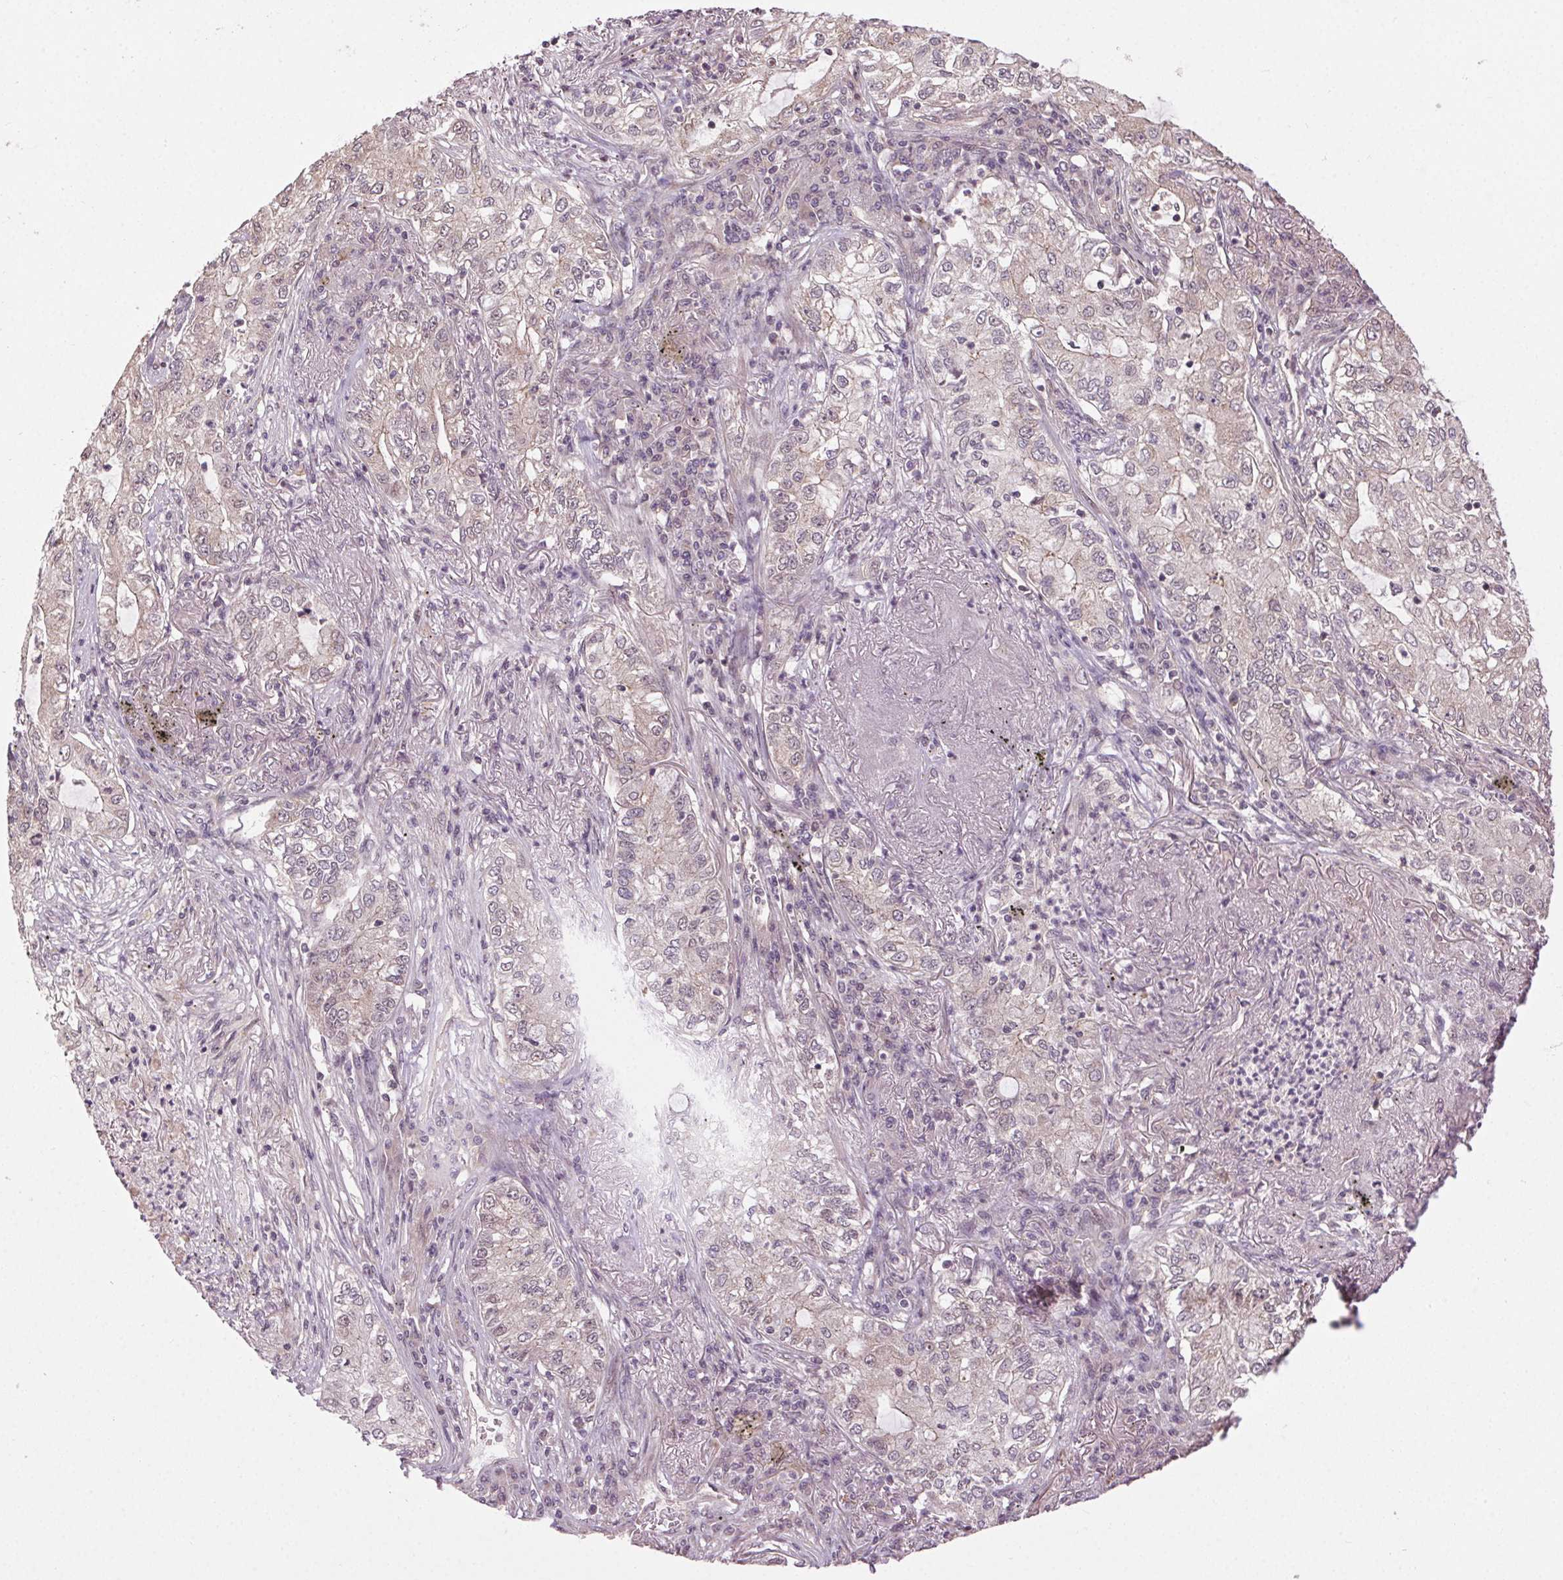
{"staining": {"intensity": "negative", "quantity": "none", "location": "none"}, "tissue": "lung cancer", "cell_type": "Tumor cells", "image_type": "cancer", "snomed": [{"axis": "morphology", "description": "Adenocarcinoma, NOS"}, {"axis": "topography", "description": "Lung"}], "caption": "Immunohistochemistry (IHC) of adenocarcinoma (lung) shows no expression in tumor cells.", "gene": "ATP1B3", "patient": {"sex": "female", "age": 73}}